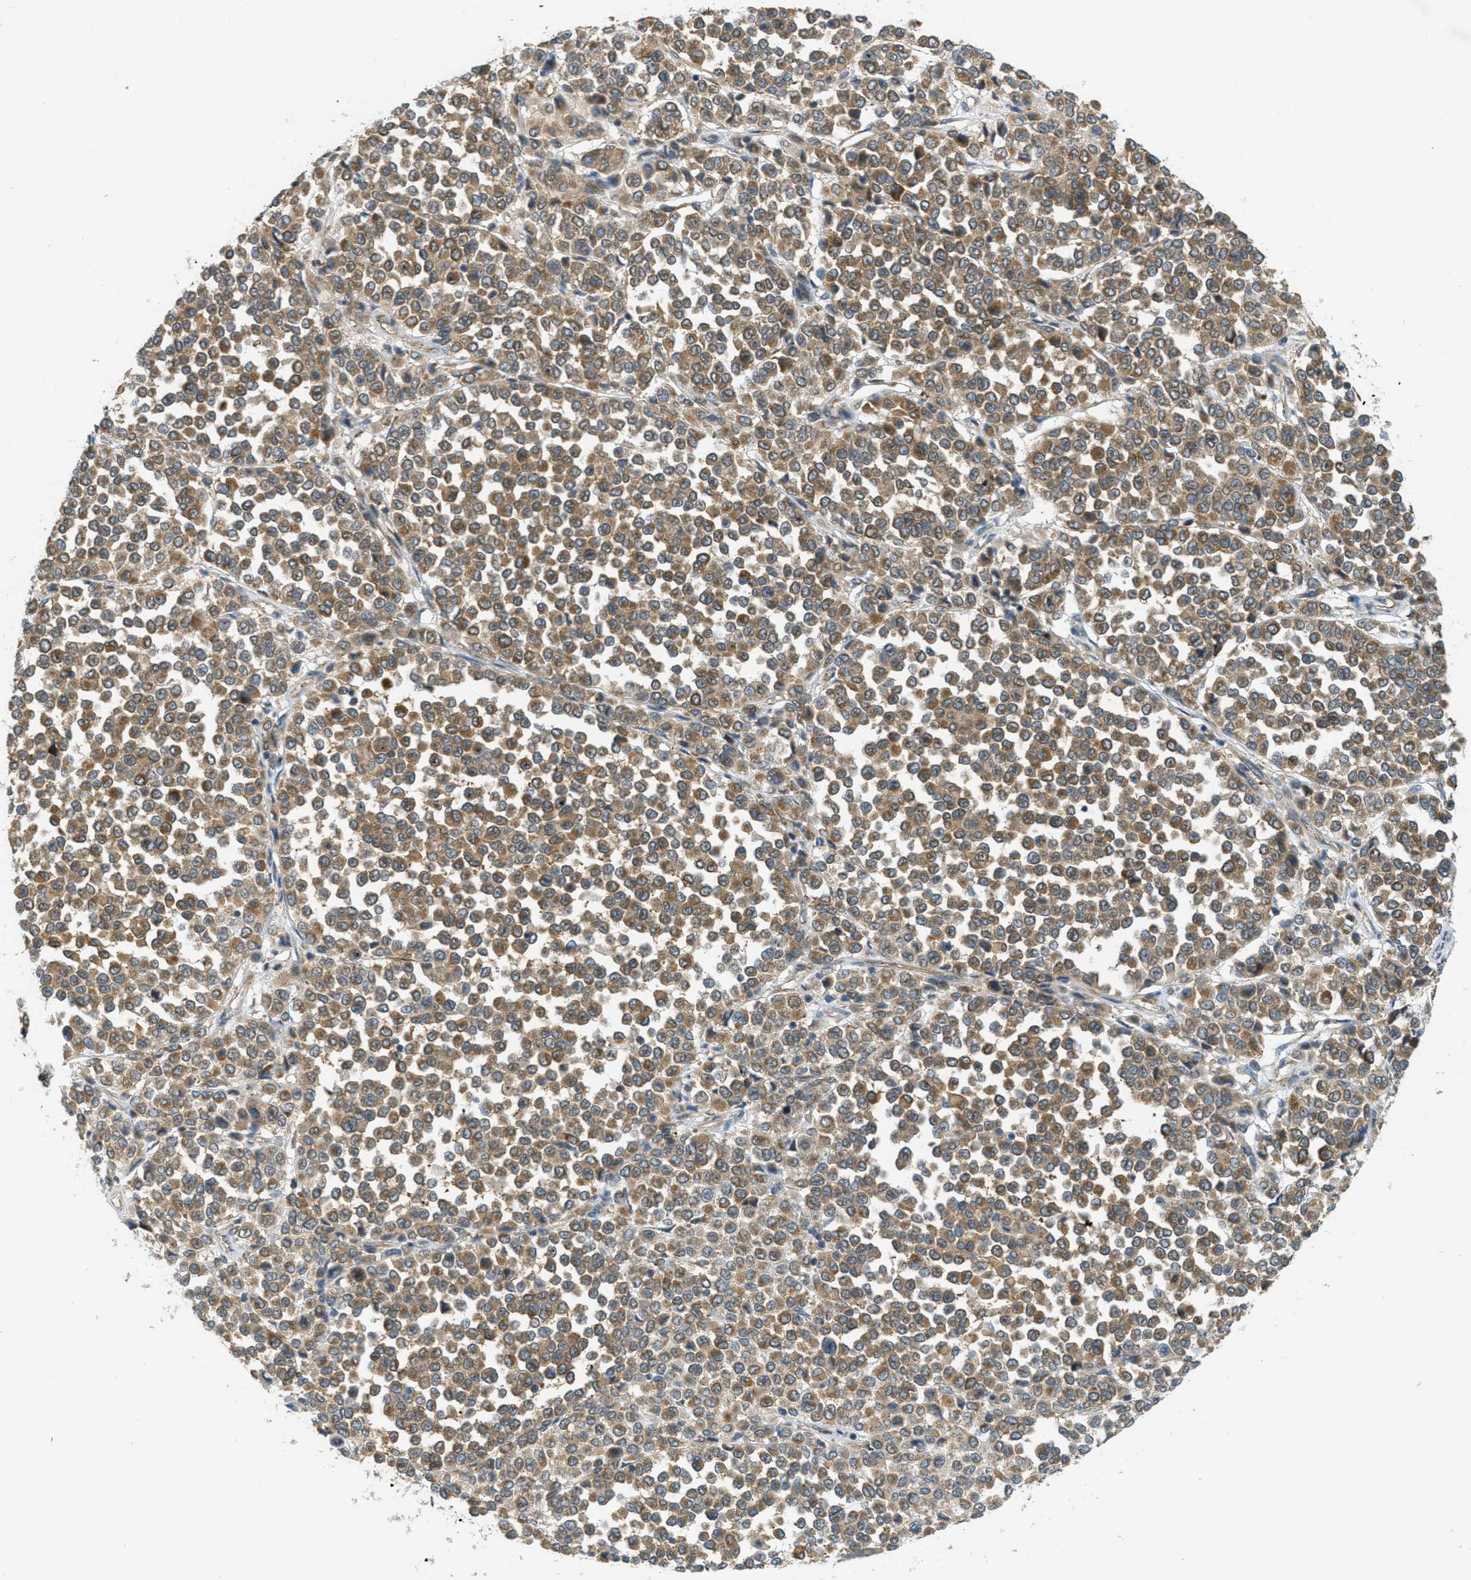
{"staining": {"intensity": "moderate", "quantity": ">75%", "location": "cytoplasmic/membranous"}, "tissue": "melanoma", "cell_type": "Tumor cells", "image_type": "cancer", "snomed": [{"axis": "morphology", "description": "Malignant melanoma, Metastatic site"}, {"axis": "topography", "description": "Pancreas"}], "caption": "About >75% of tumor cells in melanoma exhibit moderate cytoplasmic/membranous protein expression as visualized by brown immunohistochemical staining.", "gene": "JCAD", "patient": {"sex": "female", "age": 30}}